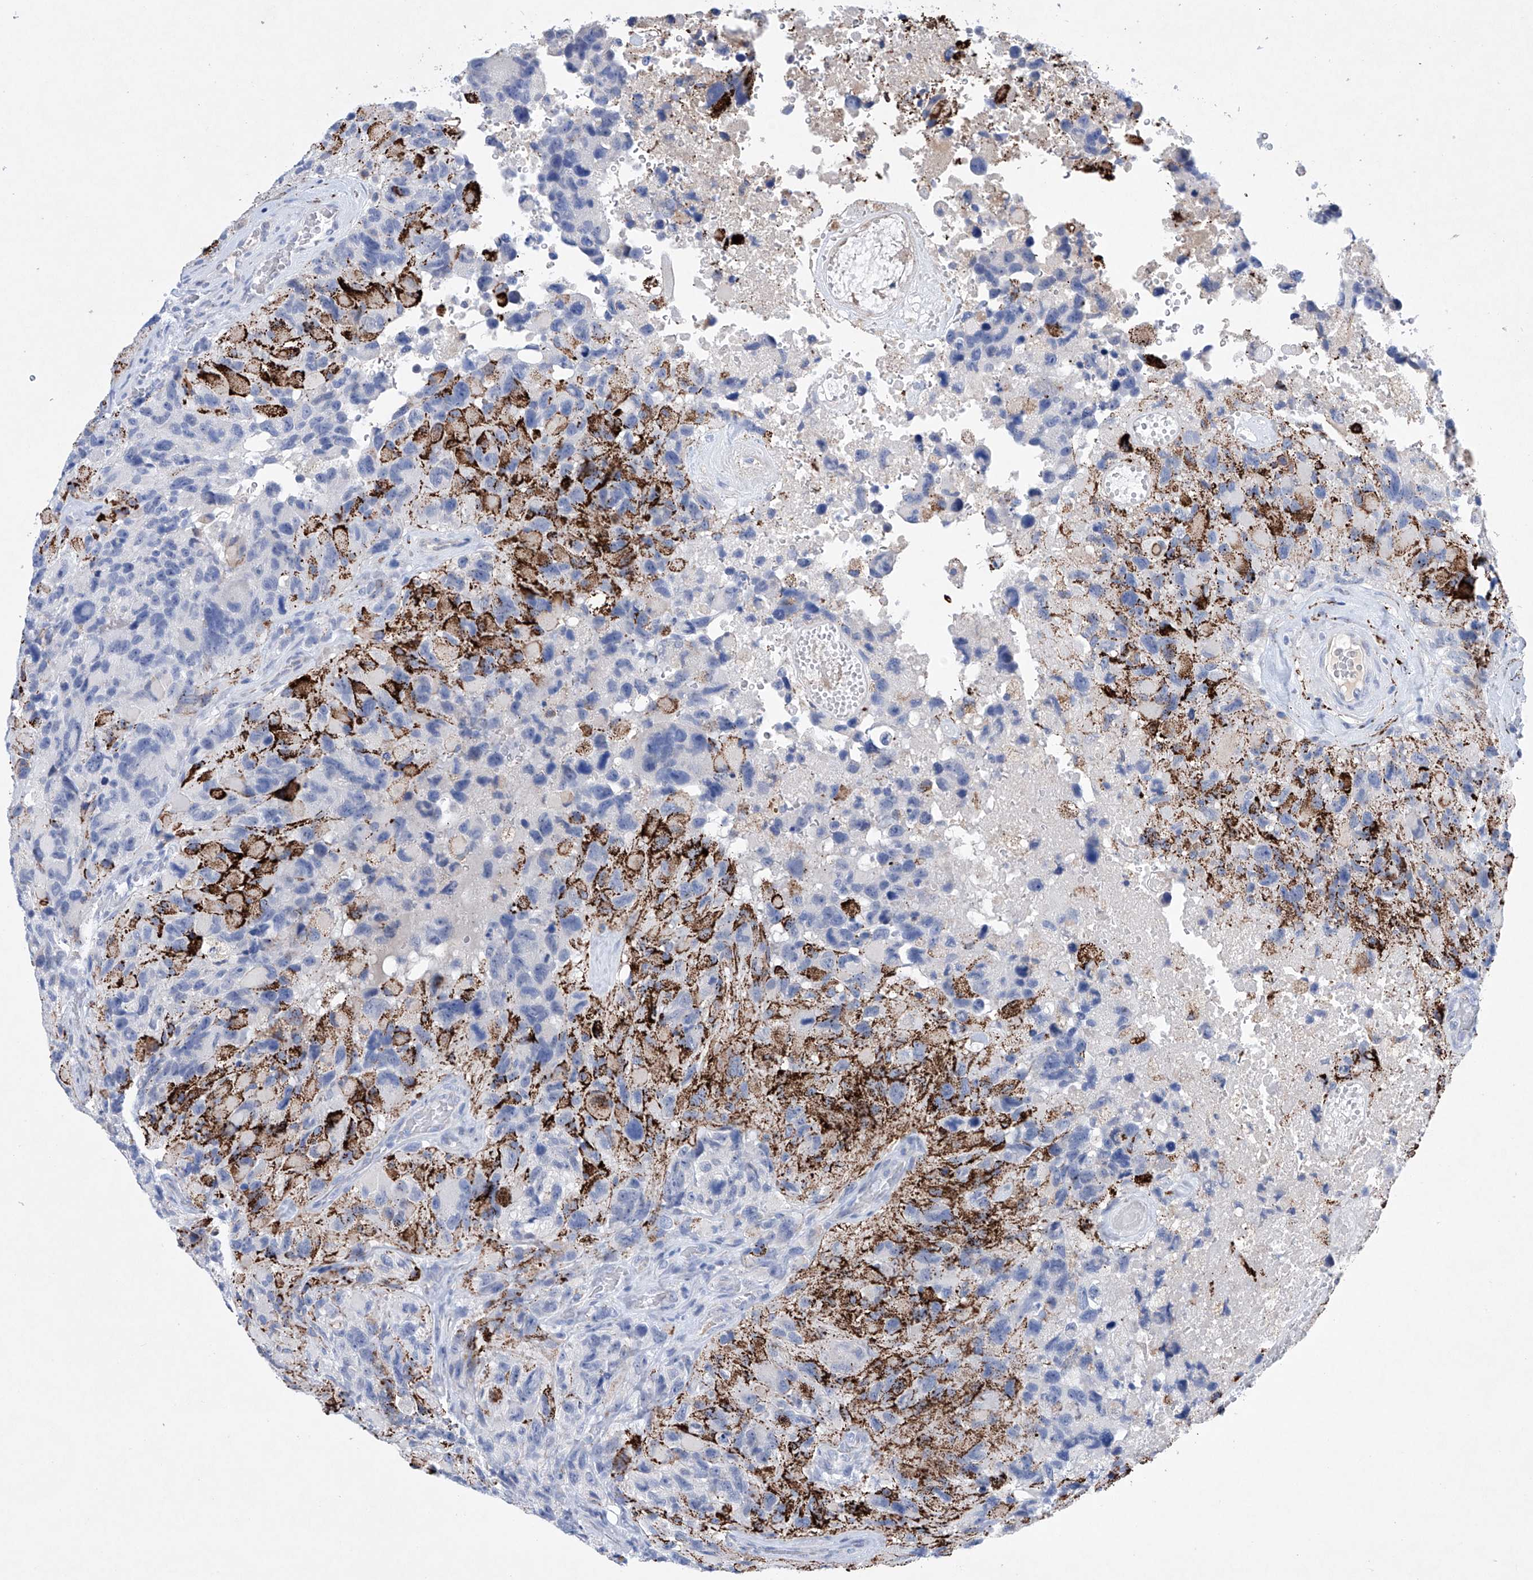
{"staining": {"intensity": "negative", "quantity": "none", "location": "none"}, "tissue": "glioma", "cell_type": "Tumor cells", "image_type": "cancer", "snomed": [{"axis": "morphology", "description": "Glioma, malignant, High grade"}, {"axis": "topography", "description": "Brain"}], "caption": "Immunohistochemistry photomicrograph of high-grade glioma (malignant) stained for a protein (brown), which displays no positivity in tumor cells.", "gene": "NRROS", "patient": {"sex": "male", "age": 69}}